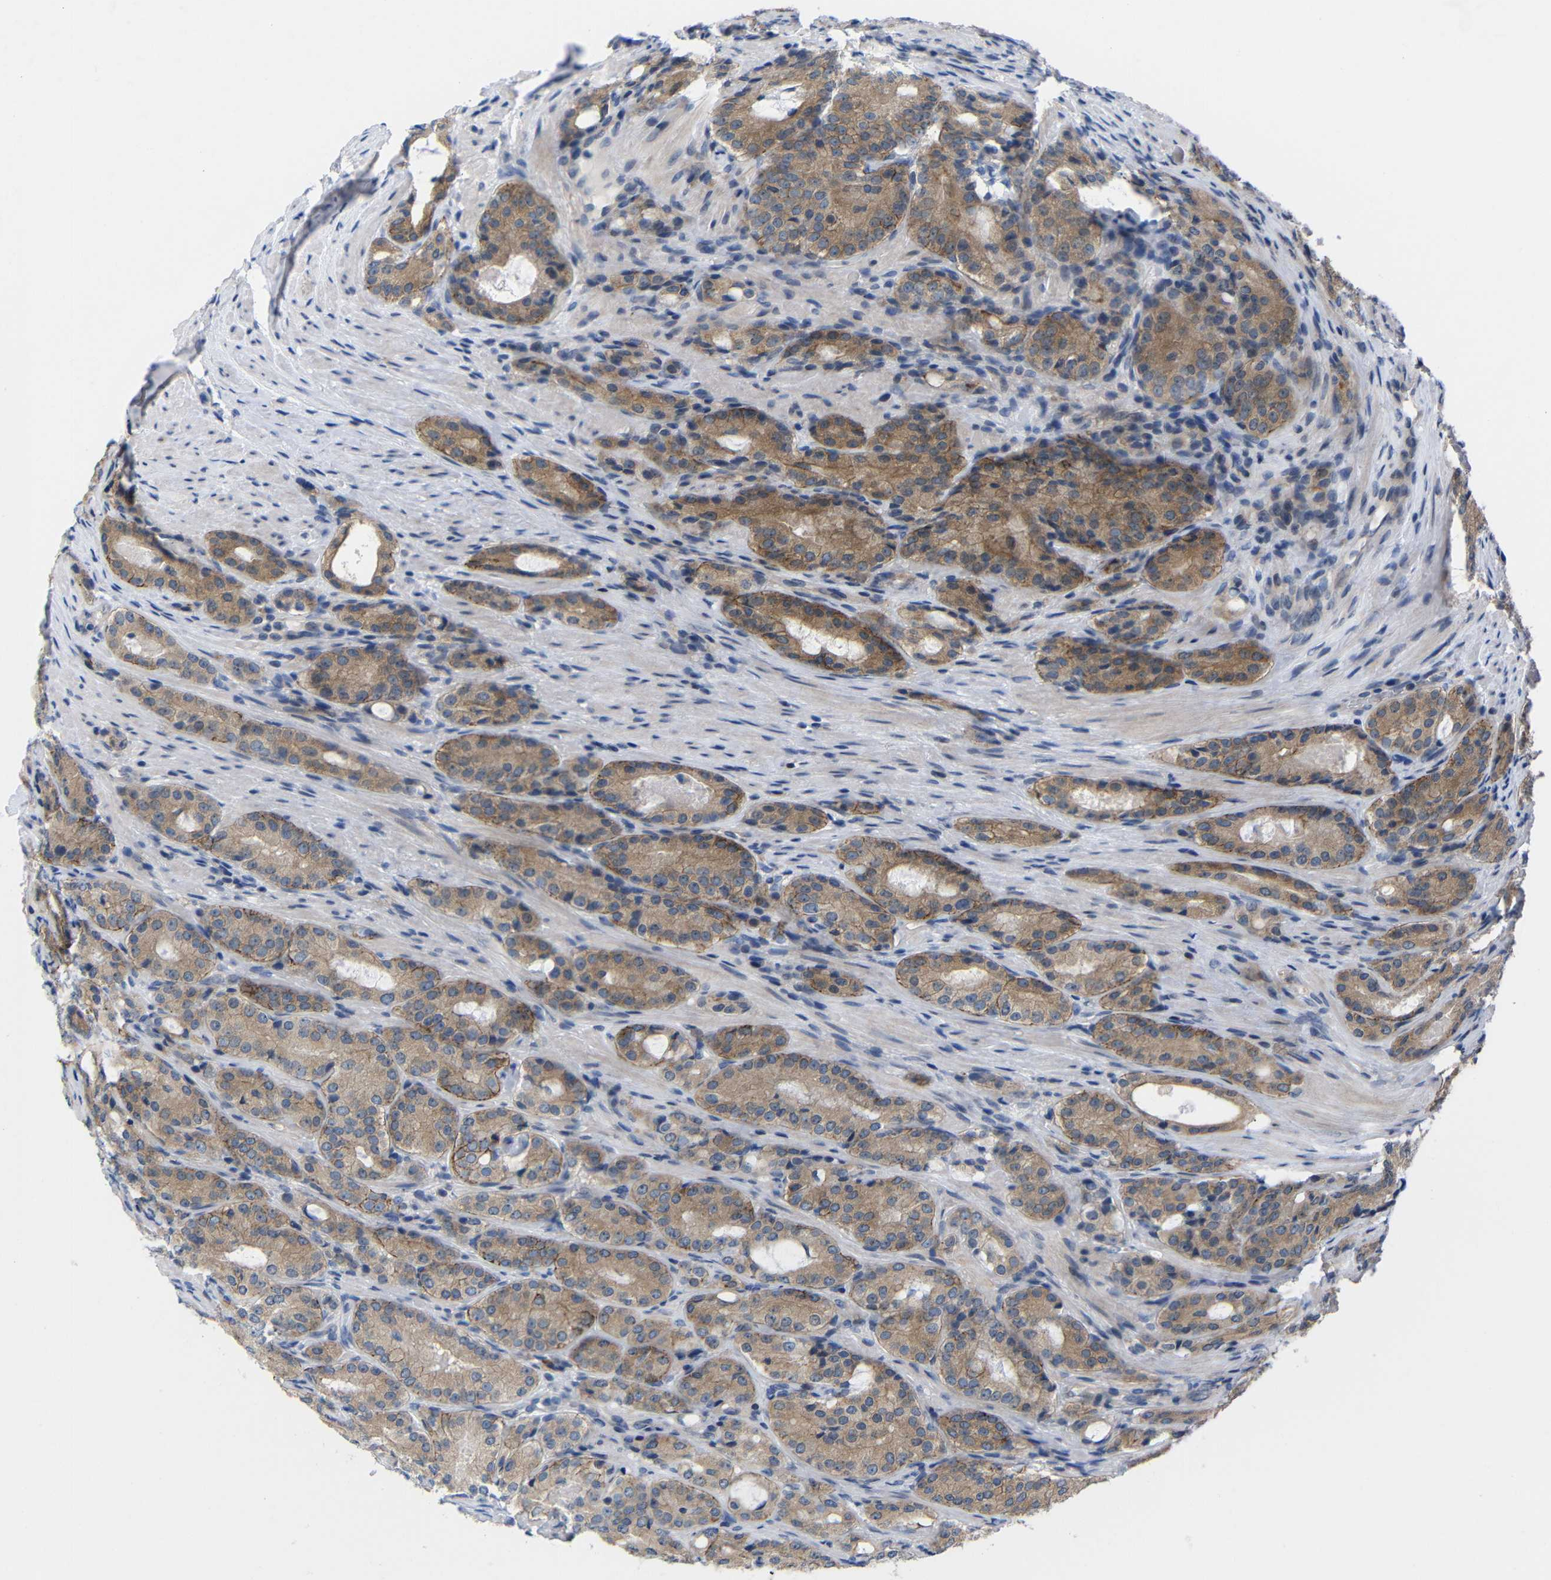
{"staining": {"intensity": "moderate", "quantity": ">75%", "location": "cytoplasmic/membranous"}, "tissue": "prostate cancer", "cell_type": "Tumor cells", "image_type": "cancer", "snomed": [{"axis": "morphology", "description": "Adenocarcinoma, High grade"}, {"axis": "topography", "description": "Prostate"}], "caption": "Protein analysis of prostate adenocarcinoma (high-grade) tissue displays moderate cytoplasmic/membranous positivity in approximately >75% of tumor cells. (DAB = brown stain, brightfield microscopy at high magnification).", "gene": "CMTM1", "patient": {"sex": "male", "age": 72}}